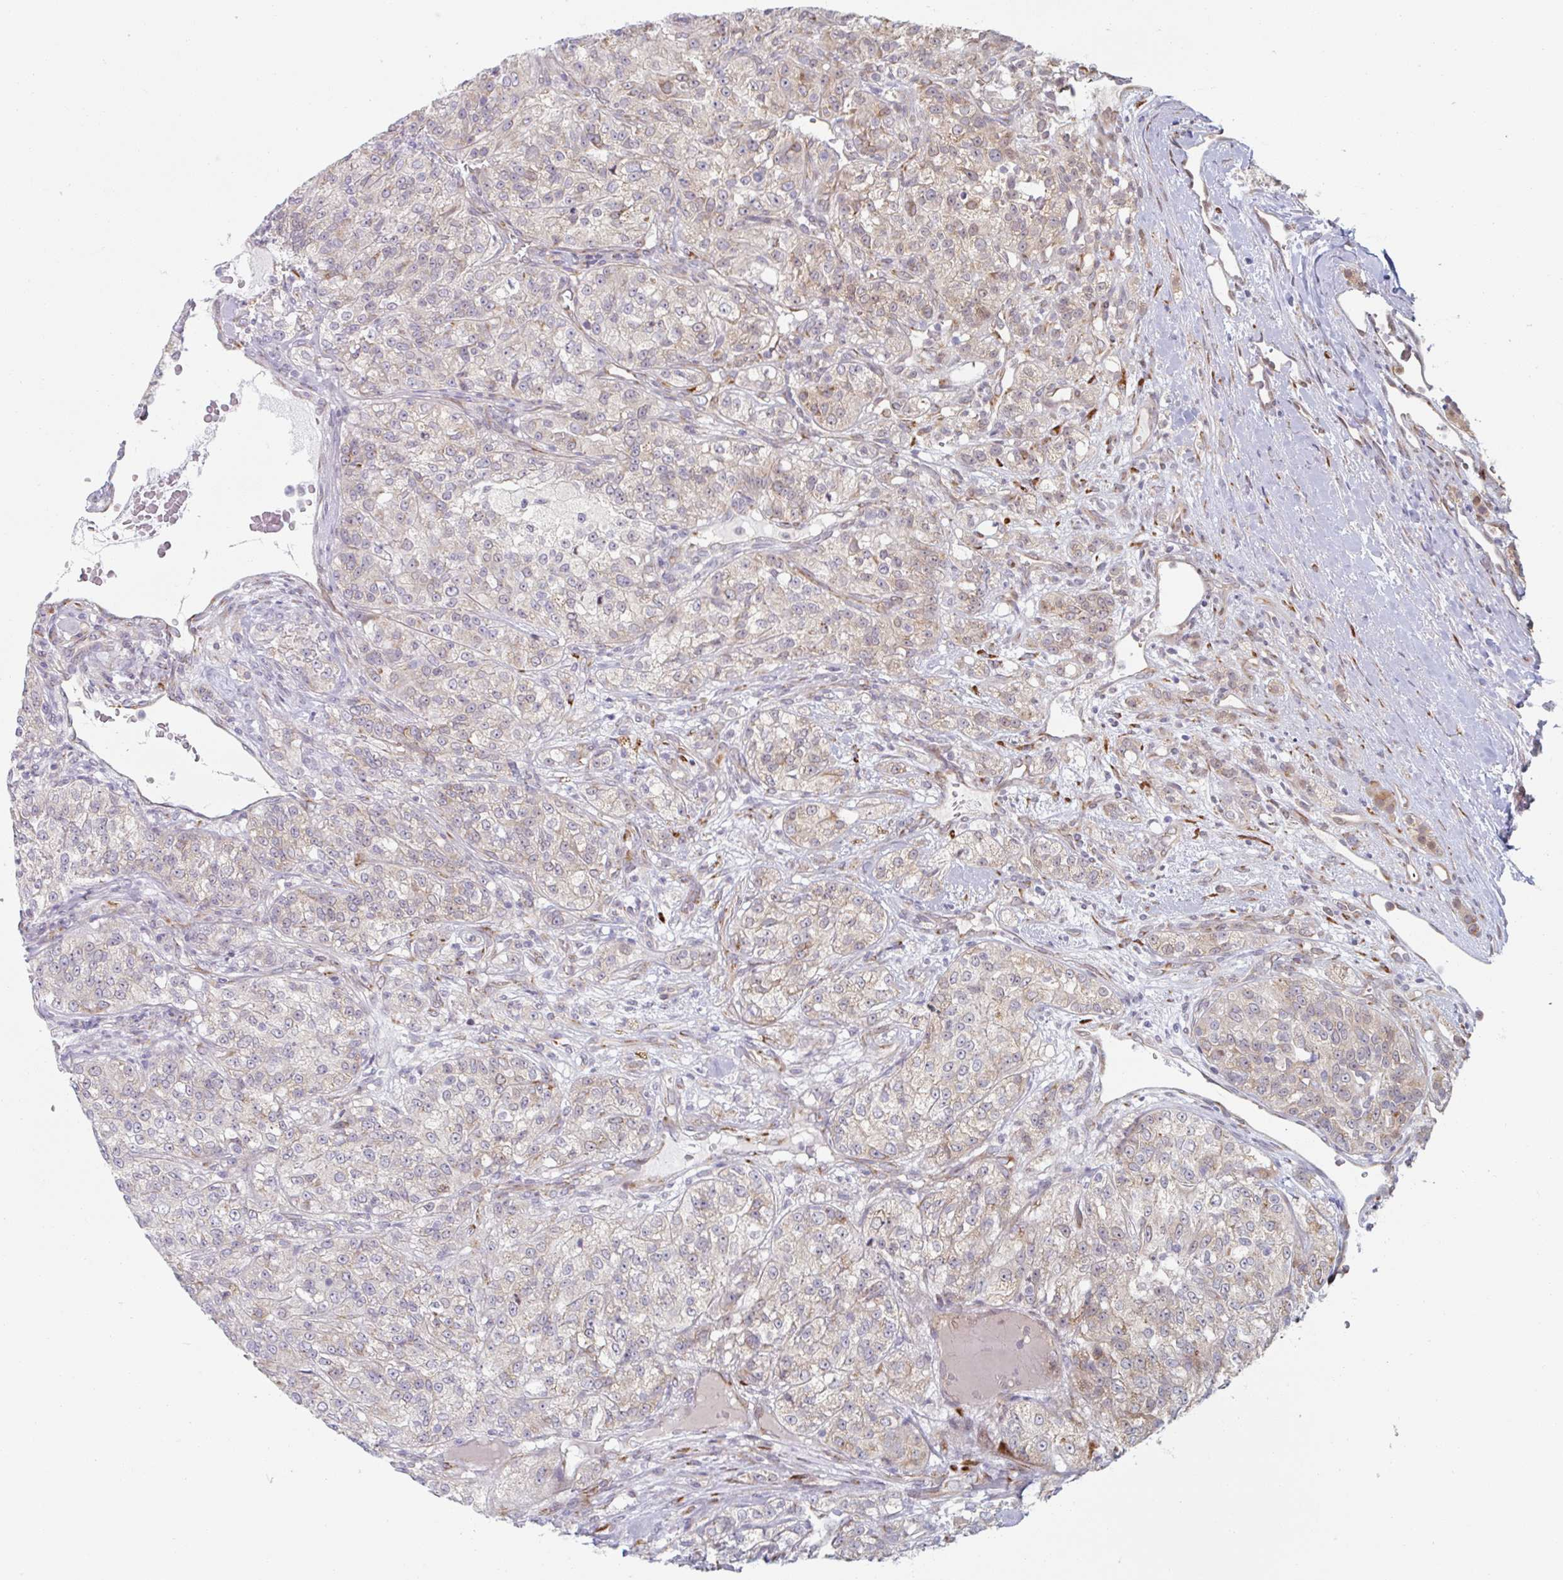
{"staining": {"intensity": "weak", "quantity": "25%-75%", "location": "cytoplasmic/membranous"}, "tissue": "renal cancer", "cell_type": "Tumor cells", "image_type": "cancer", "snomed": [{"axis": "morphology", "description": "Adenocarcinoma, NOS"}, {"axis": "topography", "description": "Kidney"}], "caption": "This is an image of immunohistochemistry staining of renal cancer (adenocarcinoma), which shows weak staining in the cytoplasmic/membranous of tumor cells.", "gene": "TRAPPC10", "patient": {"sex": "female", "age": 63}}